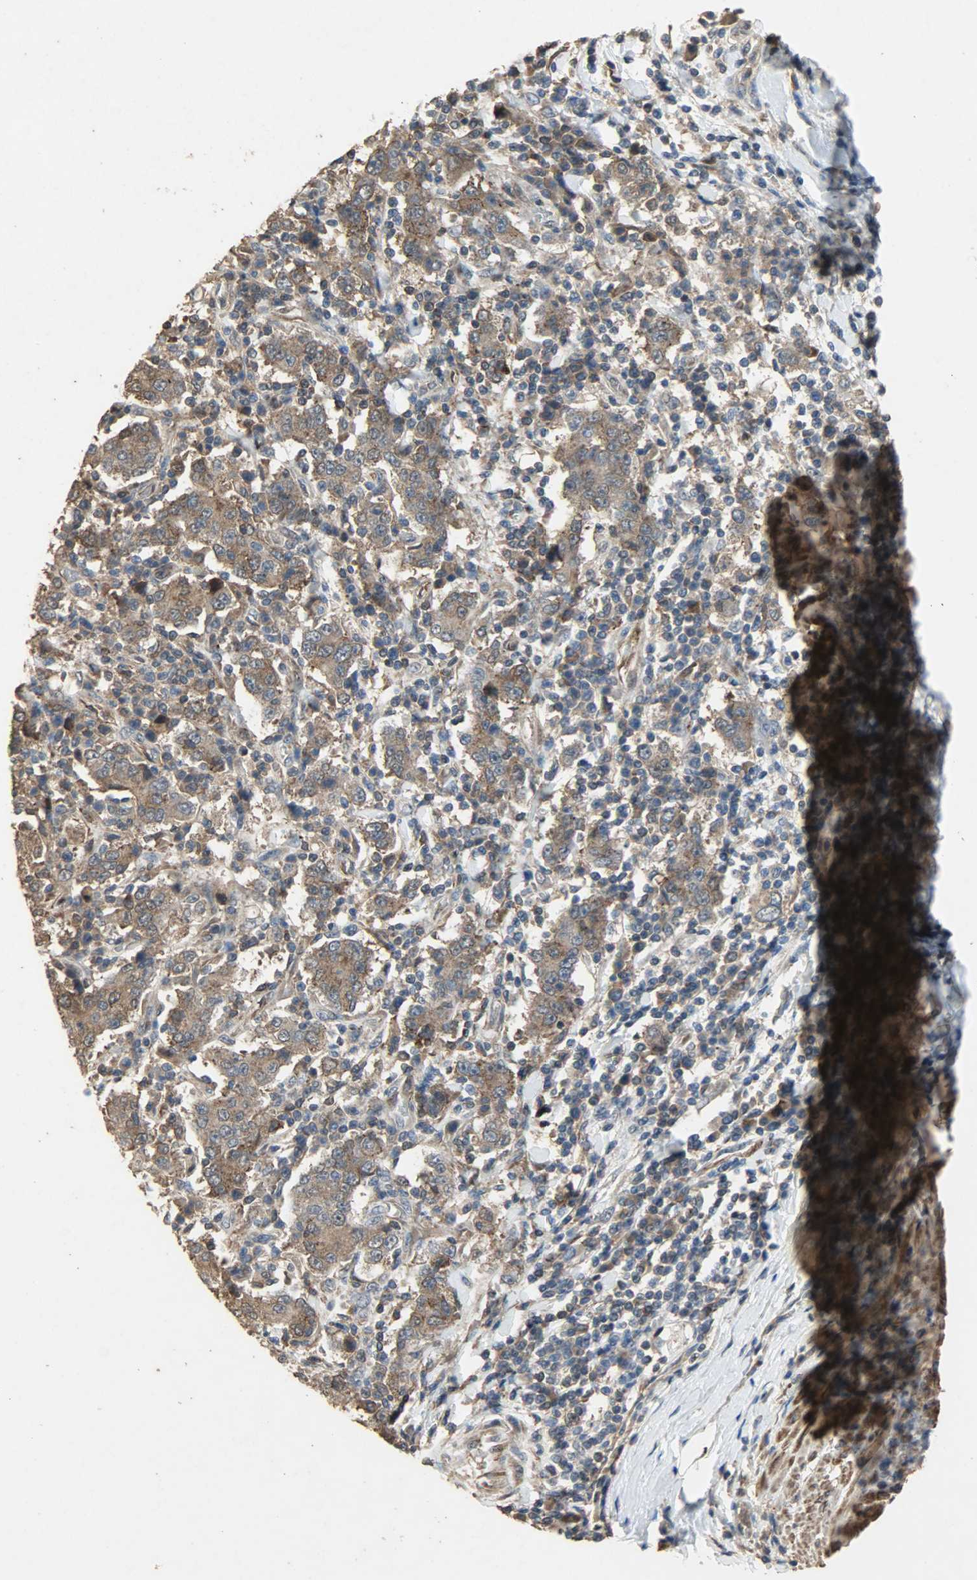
{"staining": {"intensity": "moderate", "quantity": ">75%", "location": "cytoplasmic/membranous"}, "tissue": "stomach cancer", "cell_type": "Tumor cells", "image_type": "cancer", "snomed": [{"axis": "morphology", "description": "Normal tissue, NOS"}, {"axis": "morphology", "description": "Adenocarcinoma, NOS"}, {"axis": "topography", "description": "Stomach, upper"}, {"axis": "topography", "description": "Stomach"}], "caption": "Tumor cells reveal moderate cytoplasmic/membranous staining in about >75% of cells in adenocarcinoma (stomach). Using DAB (3,3'-diaminobenzidine) (brown) and hematoxylin (blue) stains, captured at high magnification using brightfield microscopy.", "gene": "CDKN2C", "patient": {"sex": "male", "age": 59}}